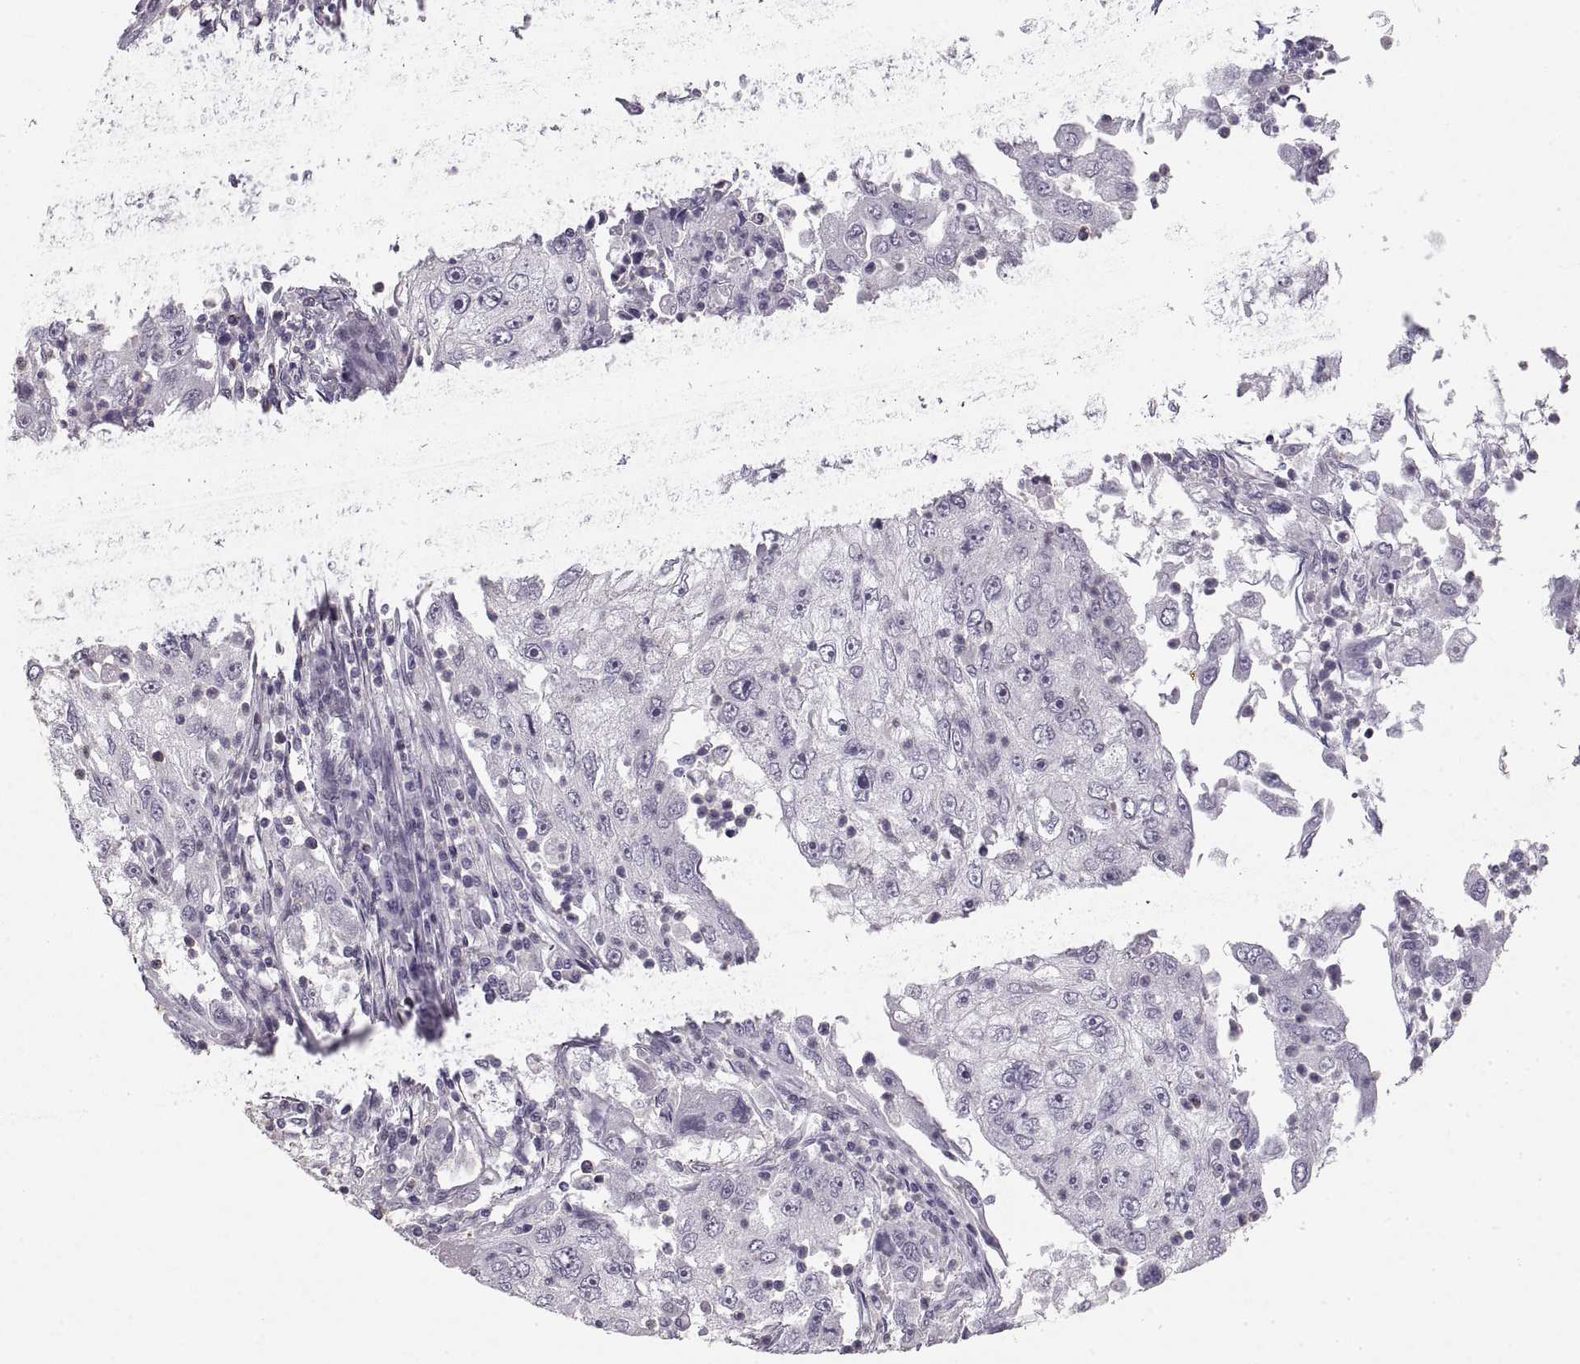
{"staining": {"intensity": "negative", "quantity": "none", "location": "none"}, "tissue": "cervical cancer", "cell_type": "Tumor cells", "image_type": "cancer", "snomed": [{"axis": "morphology", "description": "Squamous cell carcinoma, NOS"}, {"axis": "topography", "description": "Cervix"}], "caption": "There is no significant staining in tumor cells of cervical cancer. (DAB (3,3'-diaminobenzidine) immunohistochemistry (IHC) visualized using brightfield microscopy, high magnification).", "gene": "NANOS3", "patient": {"sex": "female", "age": 36}}